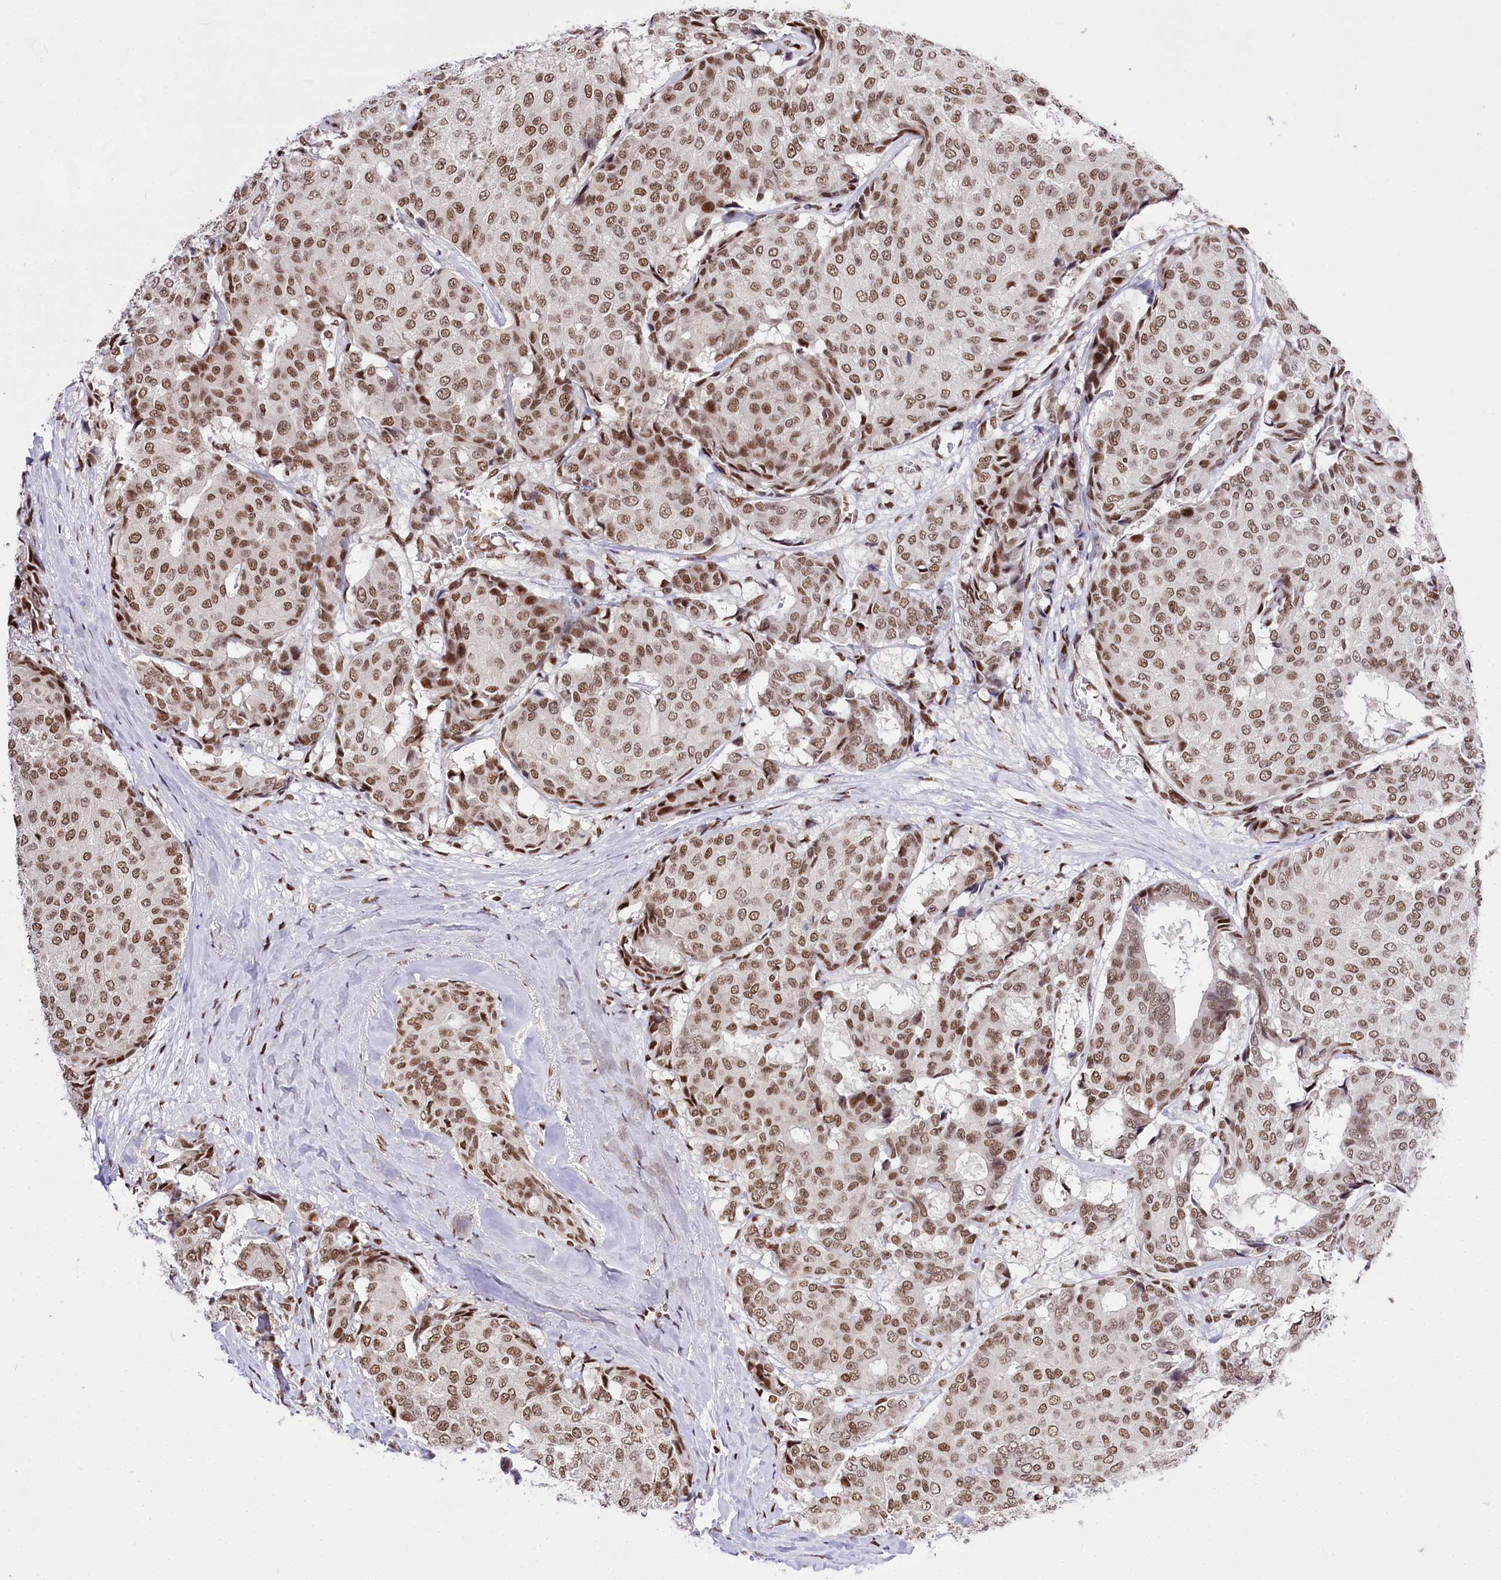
{"staining": {"intensity": "moderate", "quantity": ">75%", "location": "nuclear"}, "tissue": "breast cancer", "cell_type": "Tumor cells", "image_type": "cancer", "snomed": [{"axis": "morphology", "description": "Duct carcinoma"}, {"axis": "topography", "description": "Breast"}], "caption": "IHC histopathology image of neoplastic tissue: human breast invasive ductal carcinoma stained using immunohistochemistry (IHC) shows medium levels of moderate protein expression localized specifically in the nuclear of tumor cells, appearing as a nuclear brown color.", "gene": "POU4F3", "patient": {"sex": "female", "age": 75}}